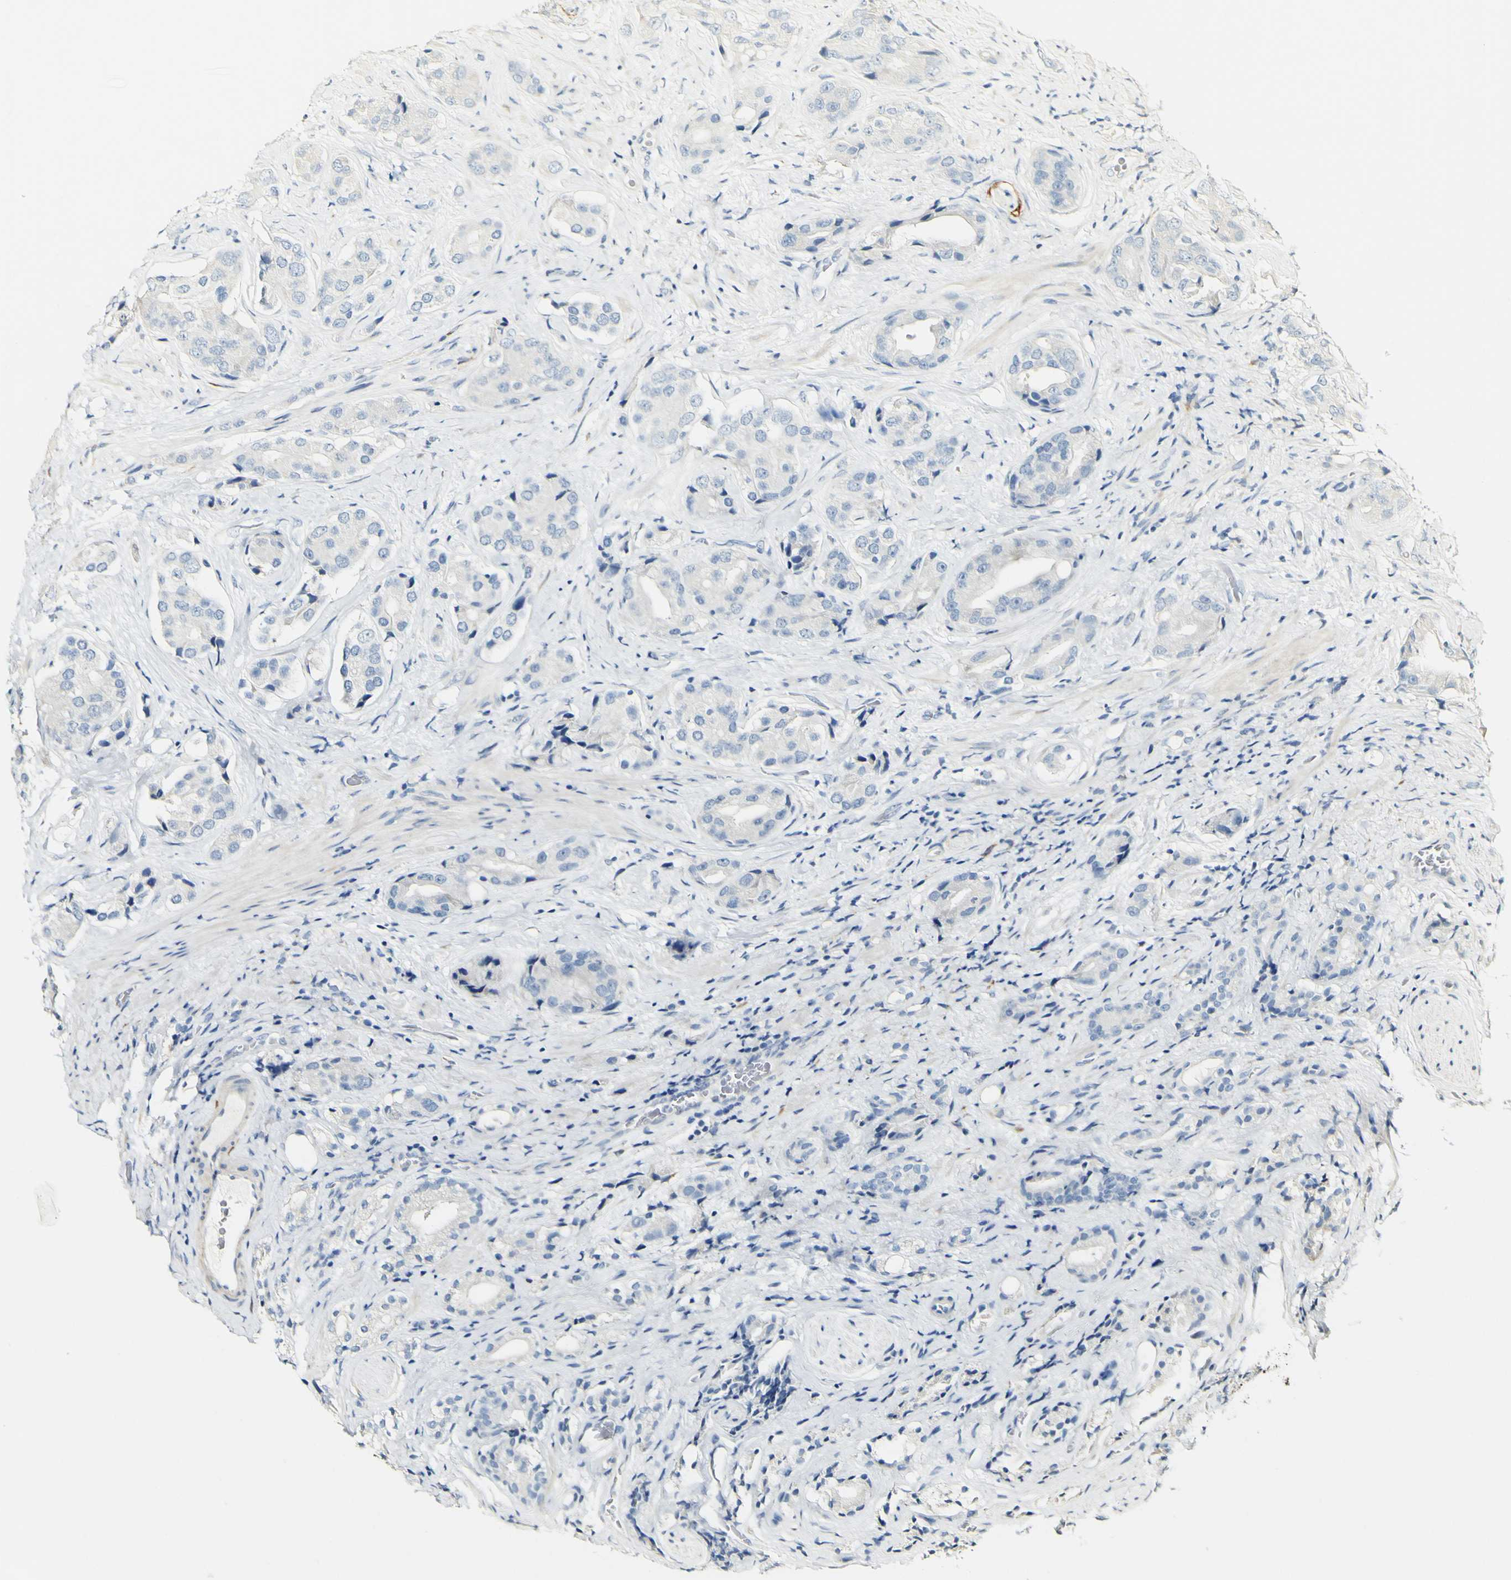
{"staining": {"intensity": "negative", "quantity": "none", "location": "none"}, "tissue": "prostate cancer", "cell_type": "Tumor cells", "image_type": "cancer", "snomed": [{"axis": "morphology", "description": "Adenocarcinoma, High grade"}, {"axis": "topography", "description": "Prostate"}], "caption": "Prostate cancer was stained to show a protein in brown. There is no significant expression in tumor cells.", "gene": "FMO3", "patient": {"sex": "male", "age": 71}}